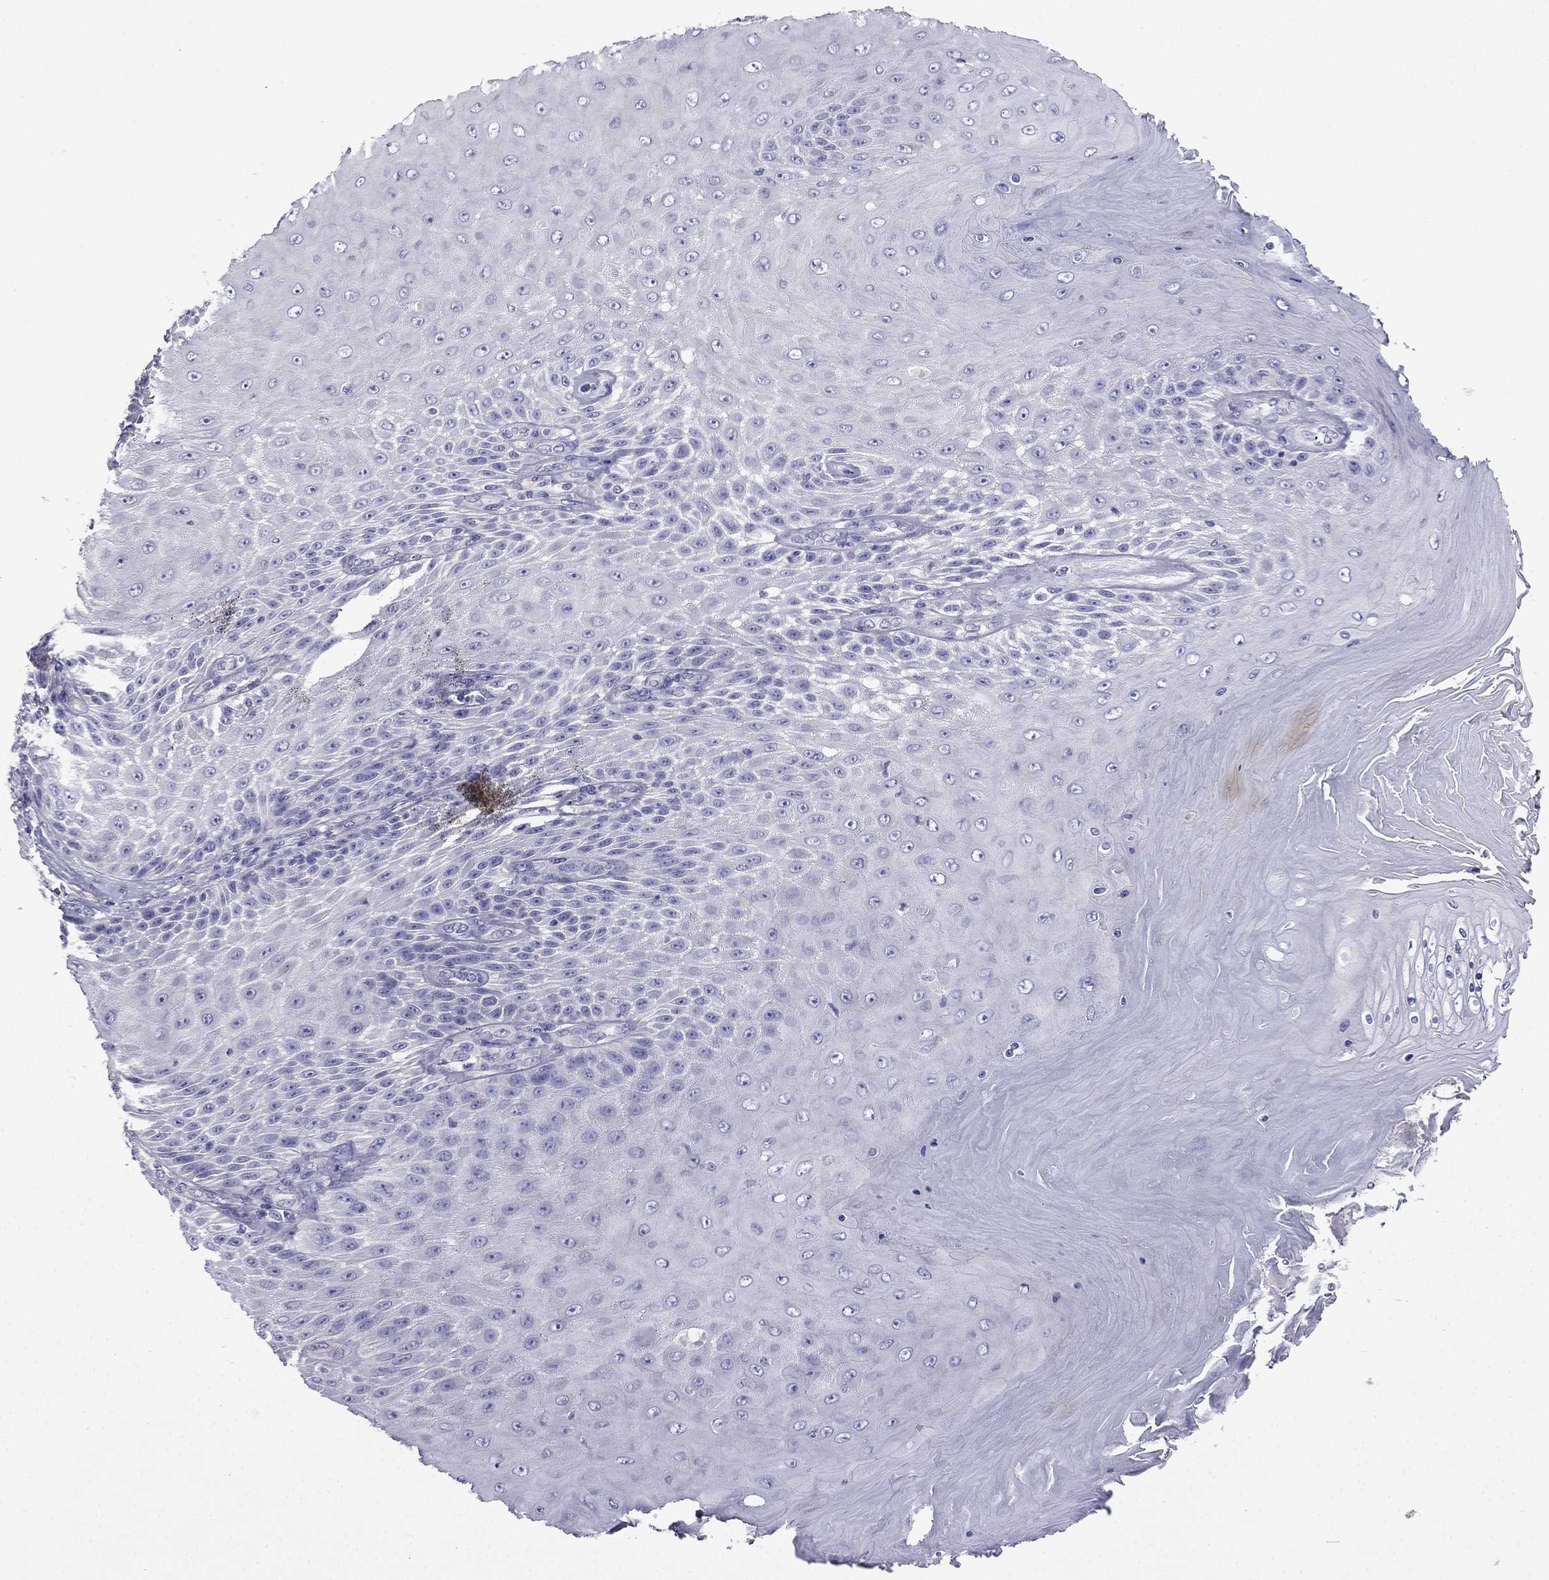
{"staining": {"intensity": "negative", "quantity": "none", "location": "none"}, "tissue": "skin cancer", "cell_type": "Tumor cells", "image_type": "cancer", "snomed": [{"axis": "morphology", "description": "Squamous cell carcinoma, NOS"}, {"axis": "topography", "description": "Skin"}], "caption": "A histopathology image of skin cancer (squamous cell carcinoma) stained for a protein displays no brown staining in tumor cells.", "gene": "SCNN1D", "patient": {"sex": "male", "age": 62}}